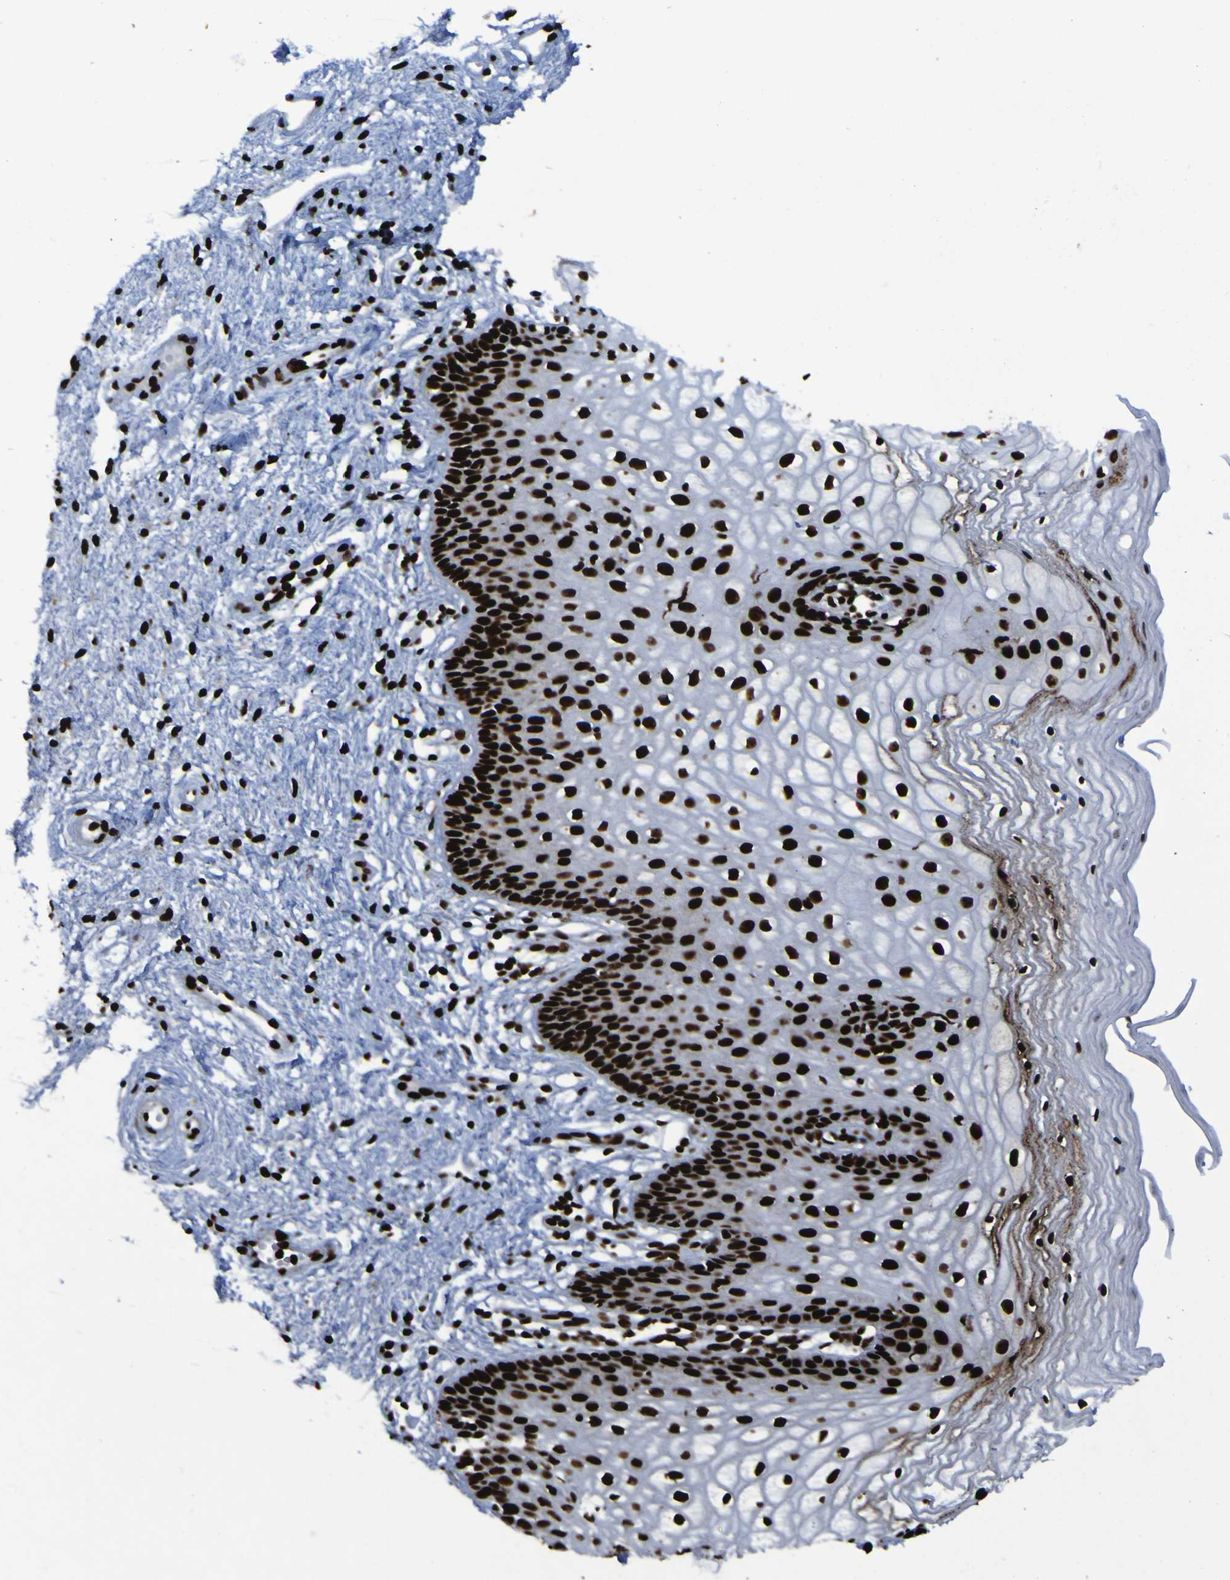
{"staining": {"intensity": "strong", "quantity": ">75%", "location": "nuclear"}, "tissue": "vagina", "cell_type": "Squamous epithelial cells", "image_type": "normal", "snomed": [{"axis": "morphology", "description": "Normal tissue, NOS"}, {"axis": "topography", "description": "Vagina"}], "caption": "Protein expression by IHC reveals strong nuclear expression in about >75% of squamous epithelial cells in normal vagina.", "gene": "NPM1", "patient": {"sex": "female", "age": 34}}